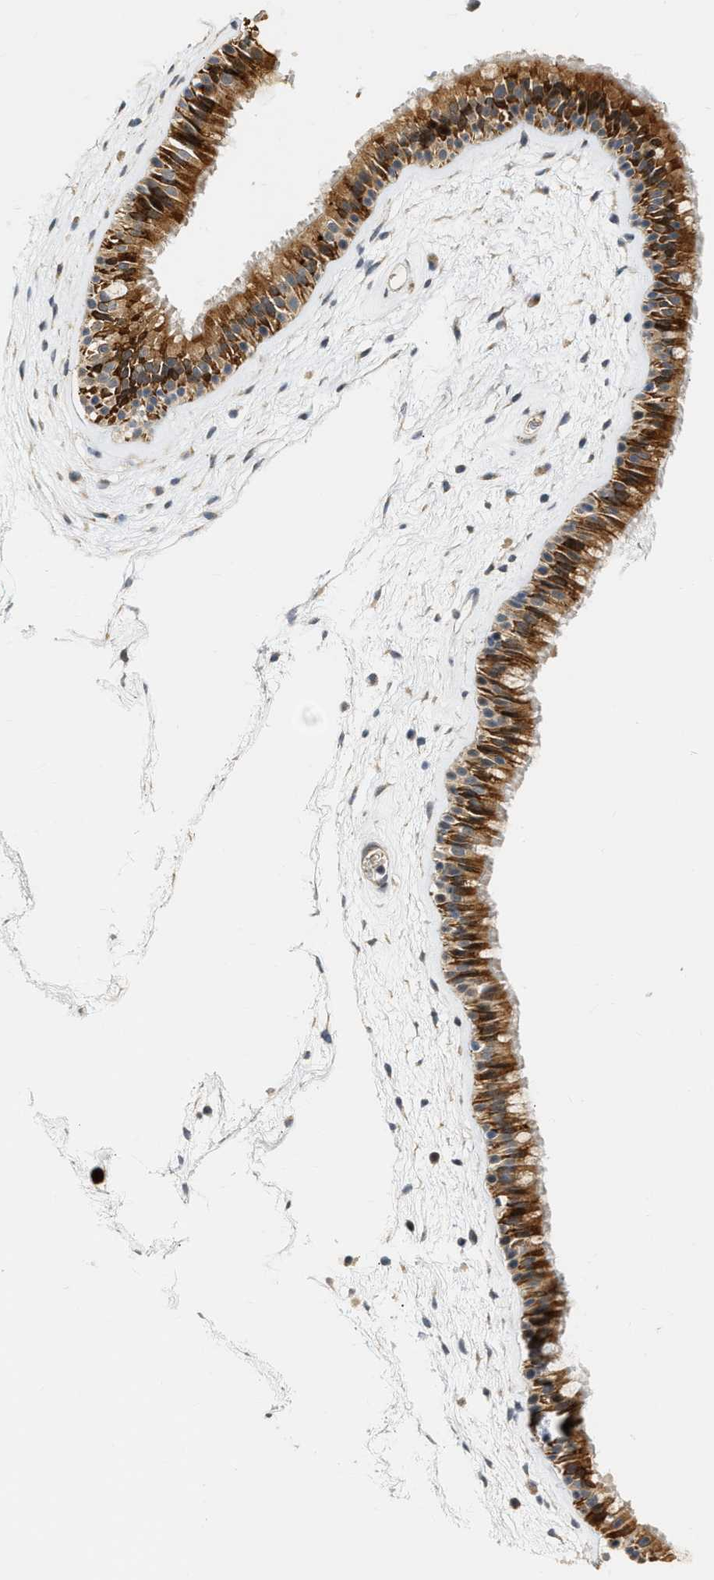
{"staining": {"intensity": "strong", "quantity": ">75%", "location": "cytoplasmic/membranous,nuclear"}, "tissue": "nasopharynx", "cell_type": "Respiratory epithelial cells", "image_type": "normal", "snomed": [{"axis": "morphology", "description": "Normal tissue, NOS"}, {"axis": "morphology", "description": "Inflammation, NOS"}, {"axis": "topography", "description": "Nasopharynx"}], "caption": "An immunohistochemistry (IHC) image of benign tissue is shown. Protein staining in brown shows strong cytoplasmic/membranous,nuclear positivity in nasopharynx within respiratory epithelial cells. Immunohistochemistry stains the protein of interest in brown and the nuclei are stained blue.", "gene": "DEPTOR", "patient": {"sex": "male", "age": 48}}